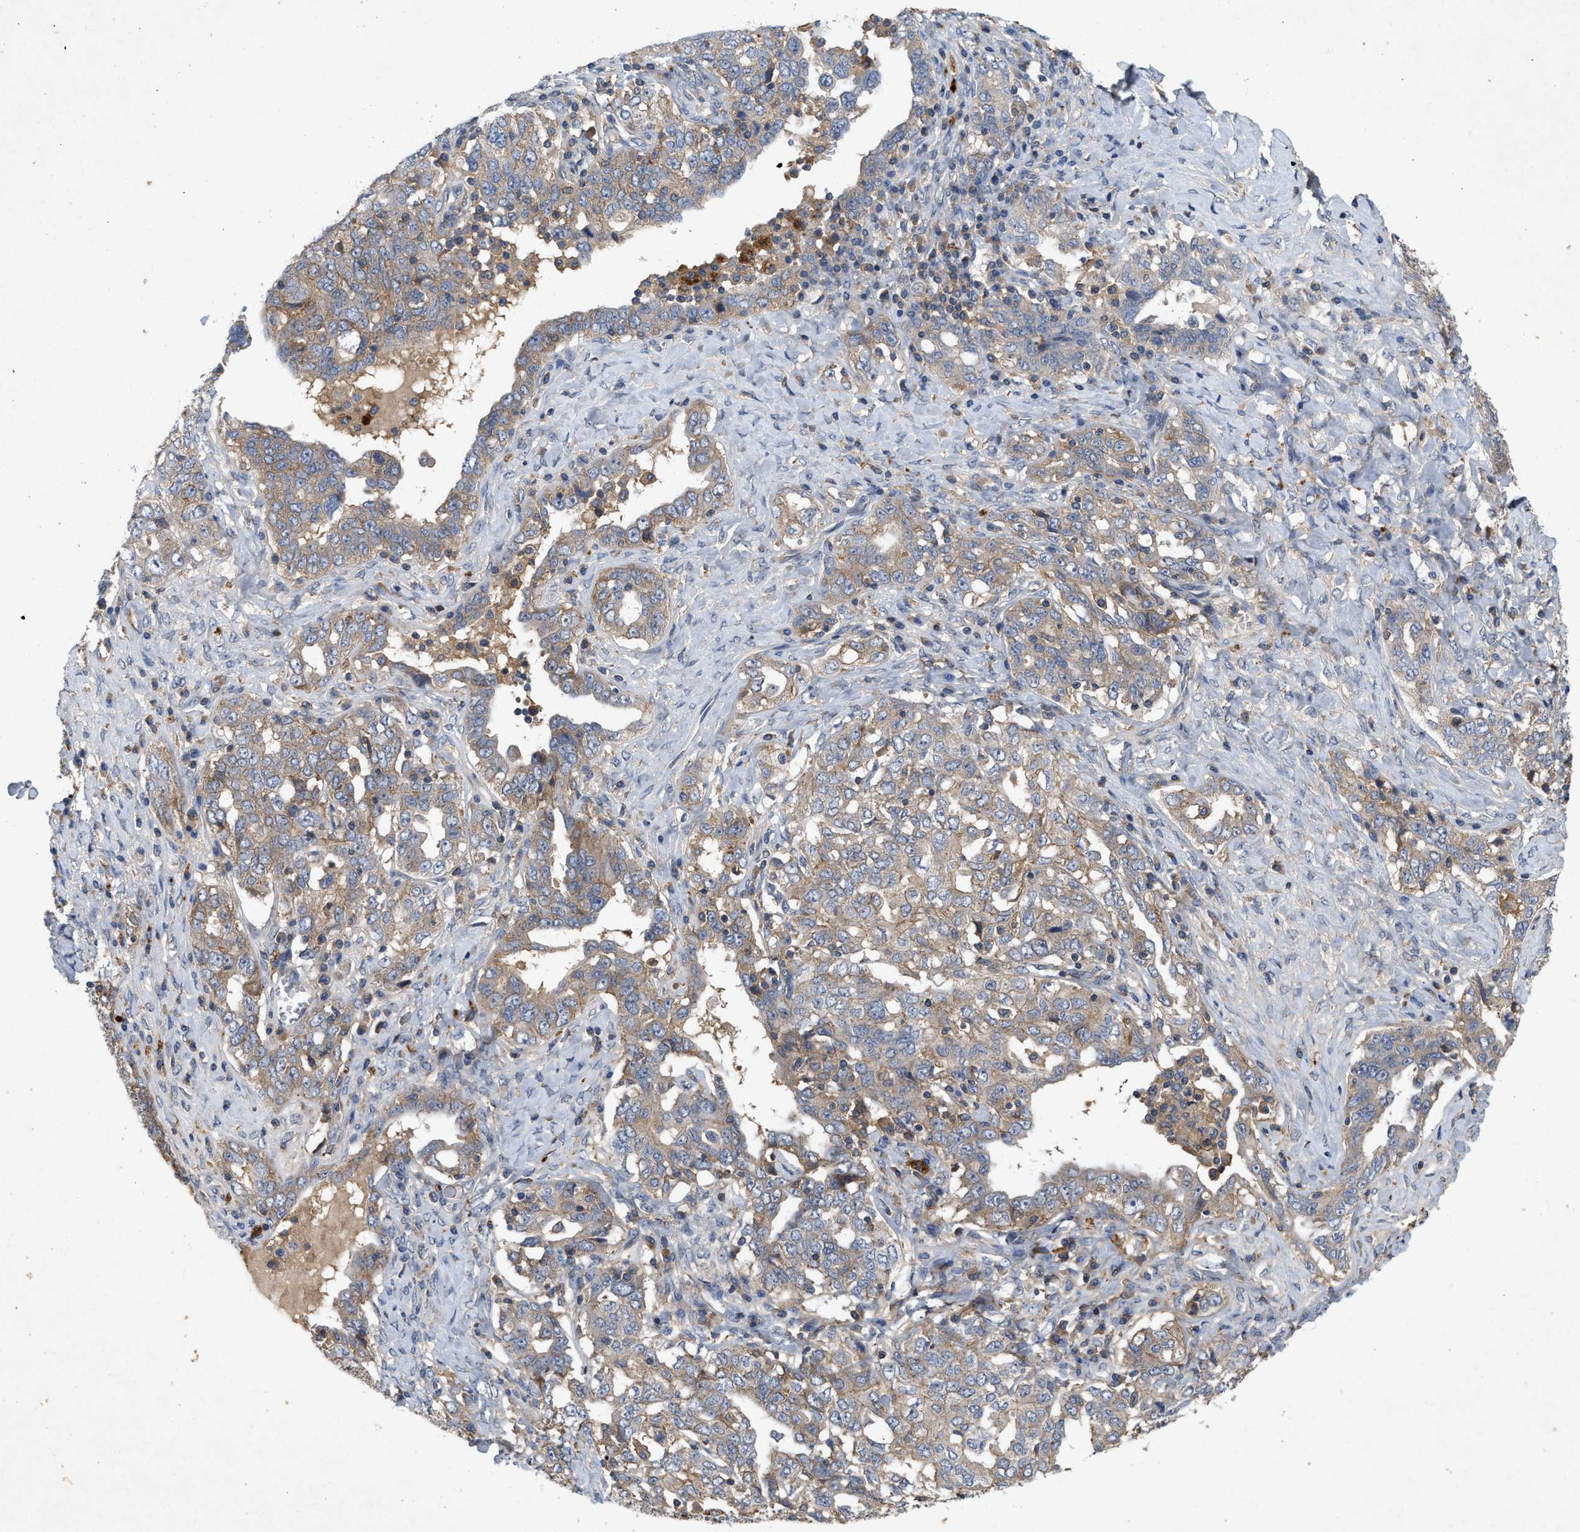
{"staining": {"intensity": "weak", "quantity": ">75%", "location": "cytoplasmic/membranous"}, "tissue": "ovarian cancer", "cell_type": "Tumor cells", "image_type": "cancer", "snomed": [{"axis": "morphology", "description": "Carcinoma, endometroid"}, {"axis": "topography", "description": "Ovary"}], "caption": "Ovarian cancer (endometroid carcinoma) stained for a protein displays weak cytoplasmic/membranous positivity in tumor cells.", "gene": "LPAR2", "patient": {"sex": "female", "age": 62}}